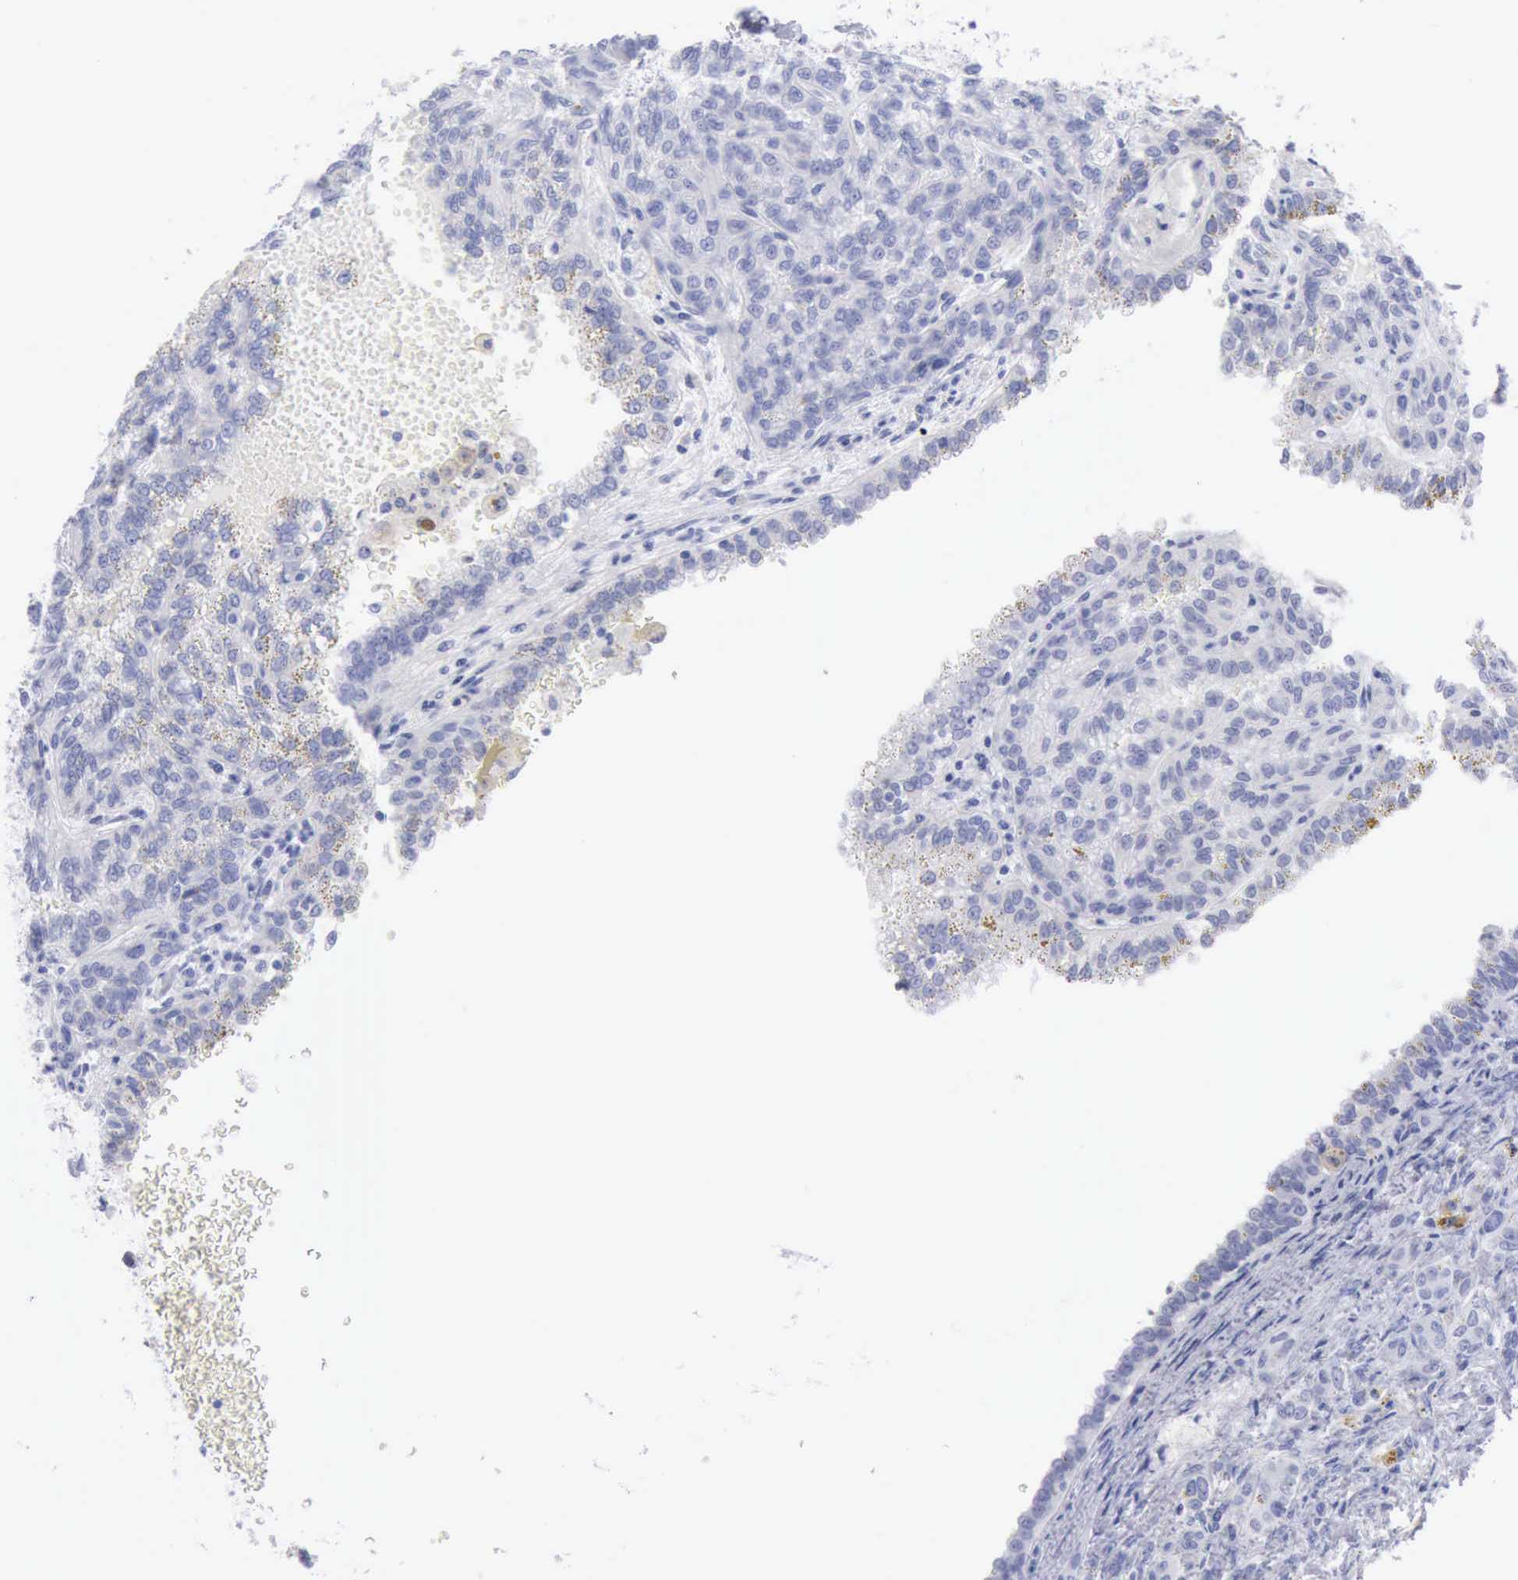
{"staining": {"intensity": "negative", "quantity": "none", "location": "none"}, "tissue": "renal cancer", "cell_type": "Tumor cells", "image_type": "cancer", "snomed": [{"axis": "morphology", "description": "Inflammation, NOS"}, {"axis": "morphology", "description": "Adenocarcinoma, NOS"}, {"axis": "topography", "description": "Kidney"}], "caption": "This is an immunohistochemistry (IHC) micrograph of human adenocarcinoma (renal). There is no expression in tumor cells.", "gene": "ANGEL1", "patient": {"sex": "male", "age": 68}}